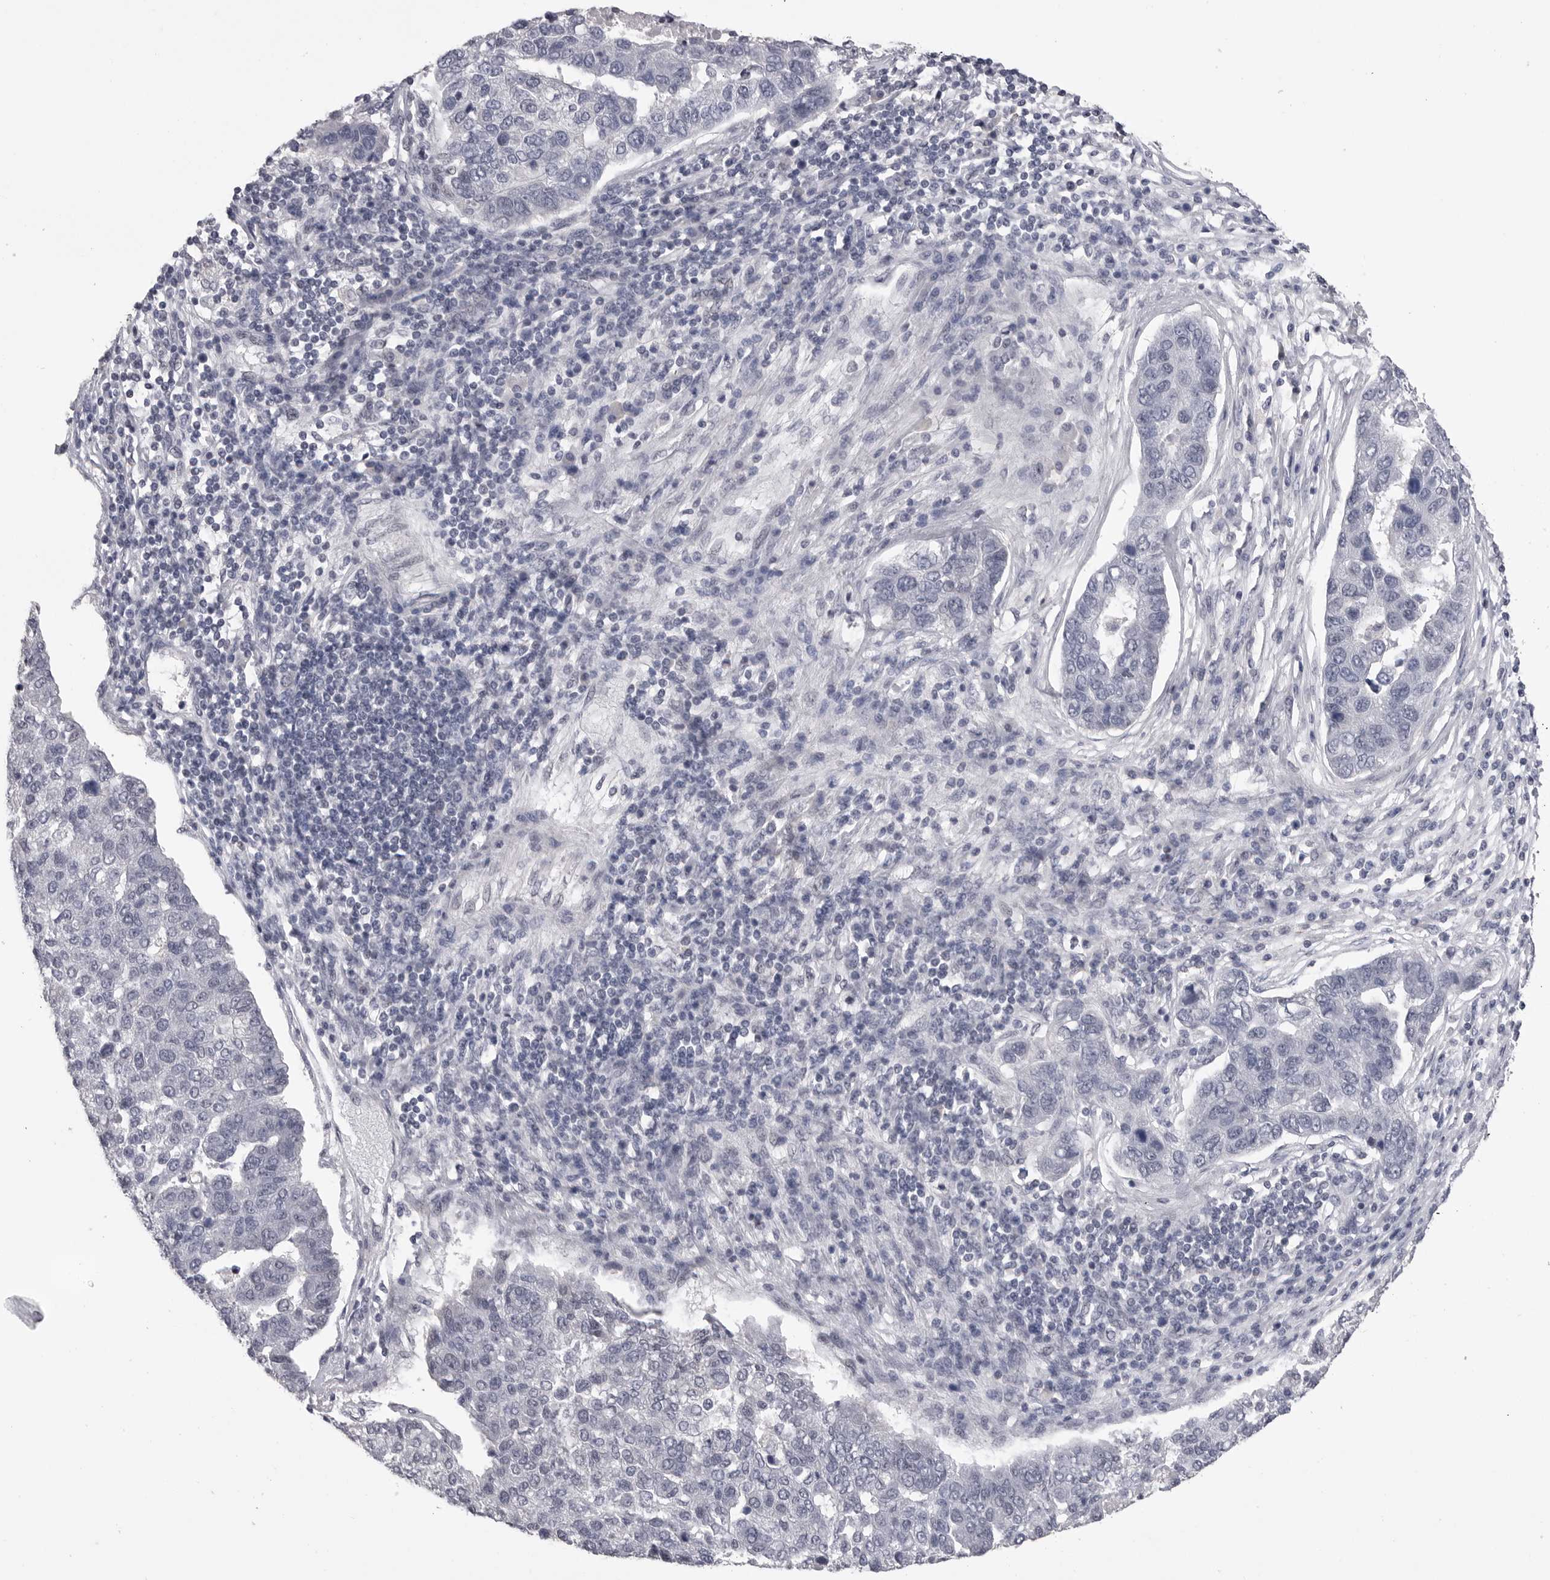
{"staining": {"intensity": "negative", "quantity": "none", "location": "none"}, "tissue": "pancreatic cancer", "cell_type": "Tumor cells", "image_type": "cancer", "snomed": [{"axis": "morphology", "description": "Adenocarcinoma, NOS"}, {"axis": "topography", "description": "Pancreas"}], "caption": "Pancreatic cancer (adenocarcinoma) was stained to show a protein in brown. There is no significant staining in tumor cells.", "gene": "DLG2", "patient": {"sex": "female", "age": 61}}